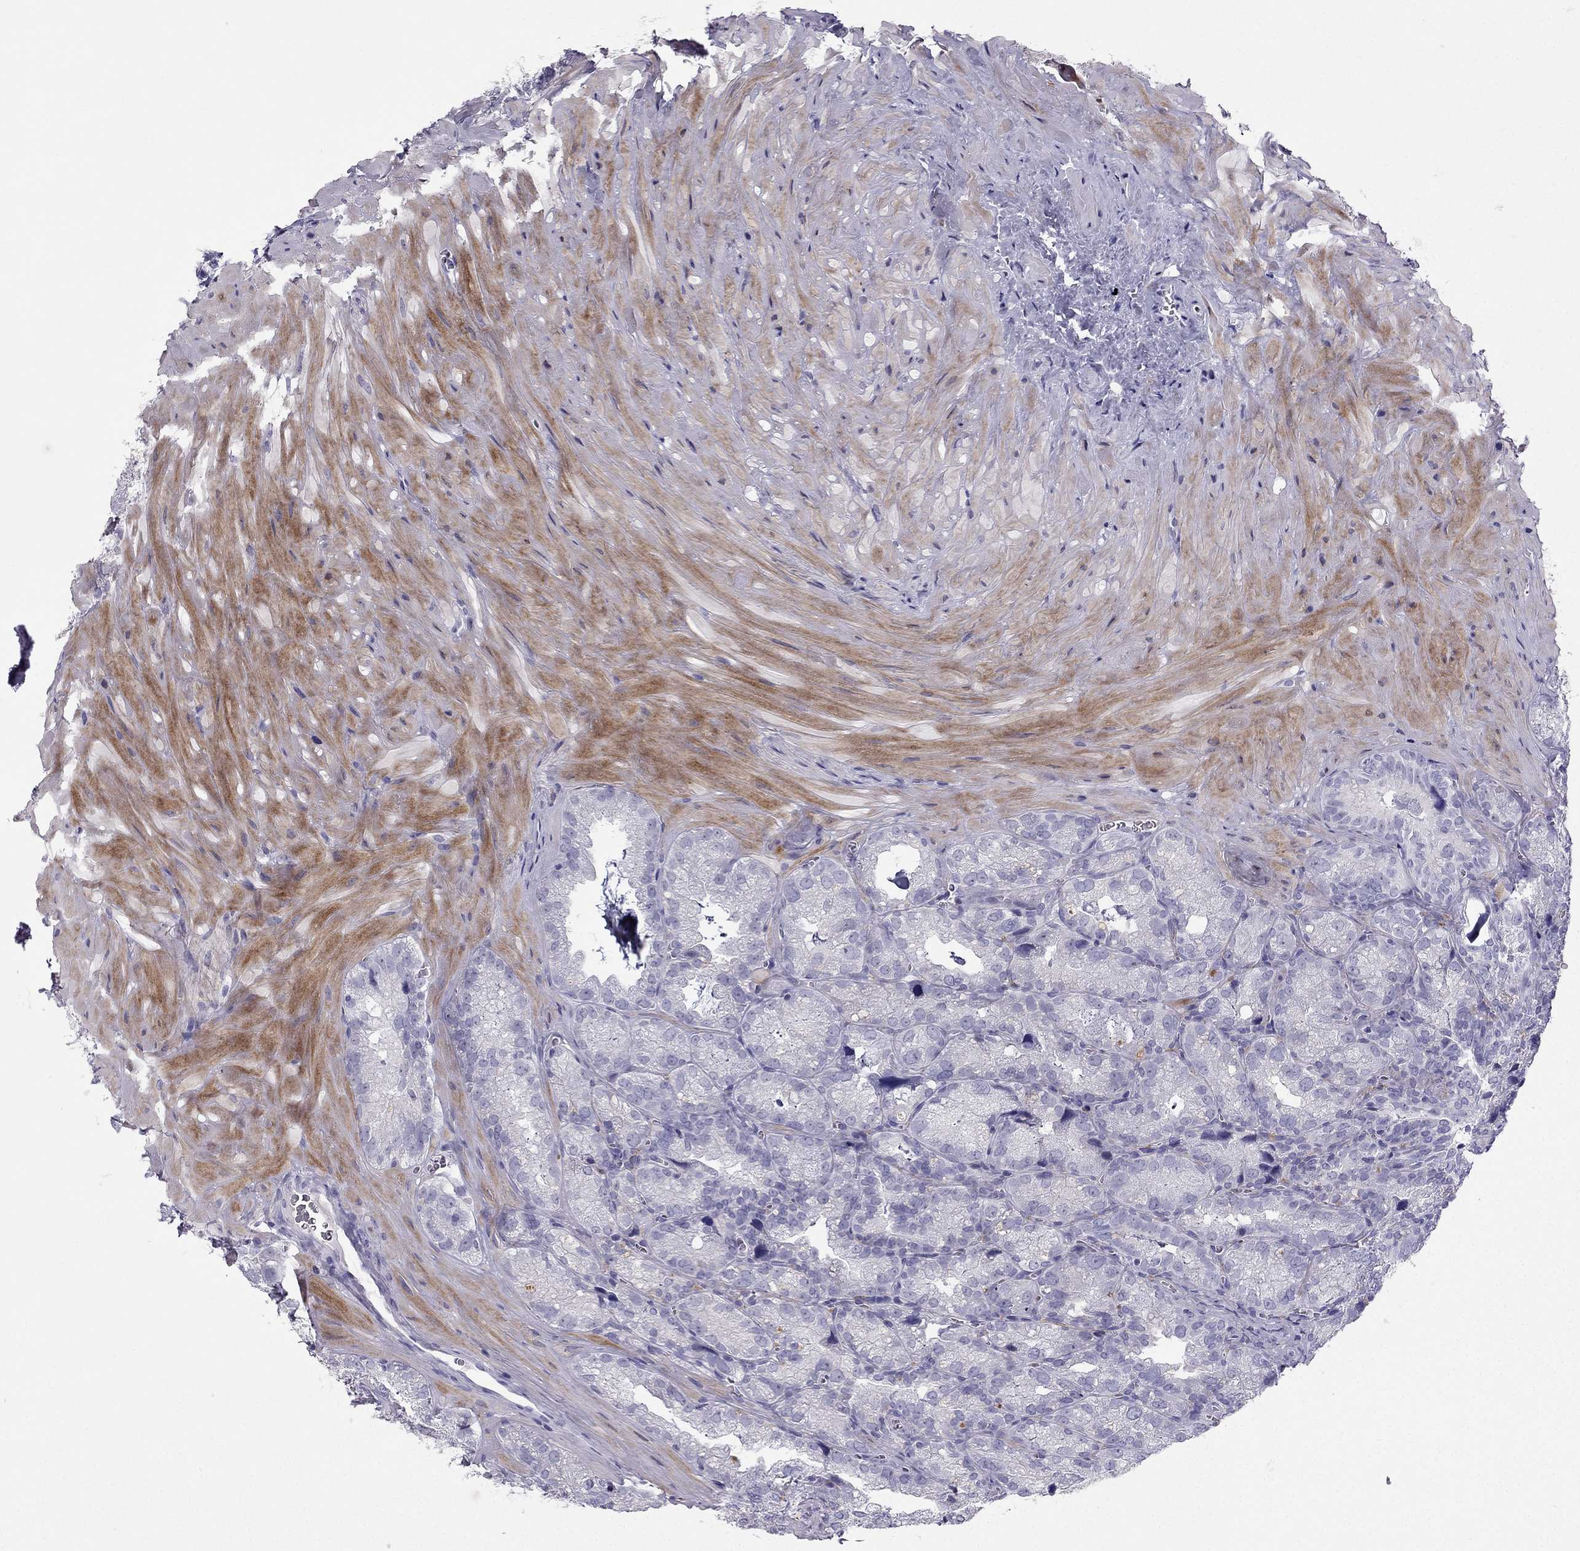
{"staining": {"intensity": "negative", "quantity": "none", "location": "none"}, "tissue": "seminal vesicle", "cell_type": "Glandular cells", "image_type": "normal", "snomed": [{"axis": "morphology", "description": "Normal tissue, NOS"}, {"axis": "topography", "description": "Seminal veicle"}], "caption": "The histopathology image exhibits no staining of glandular cells in benign seminal vesicle. (IHC, brightfield microscopy, high magnification).", "gene": "LMTK3", "patient": {"sex": "male", "age": 57}}